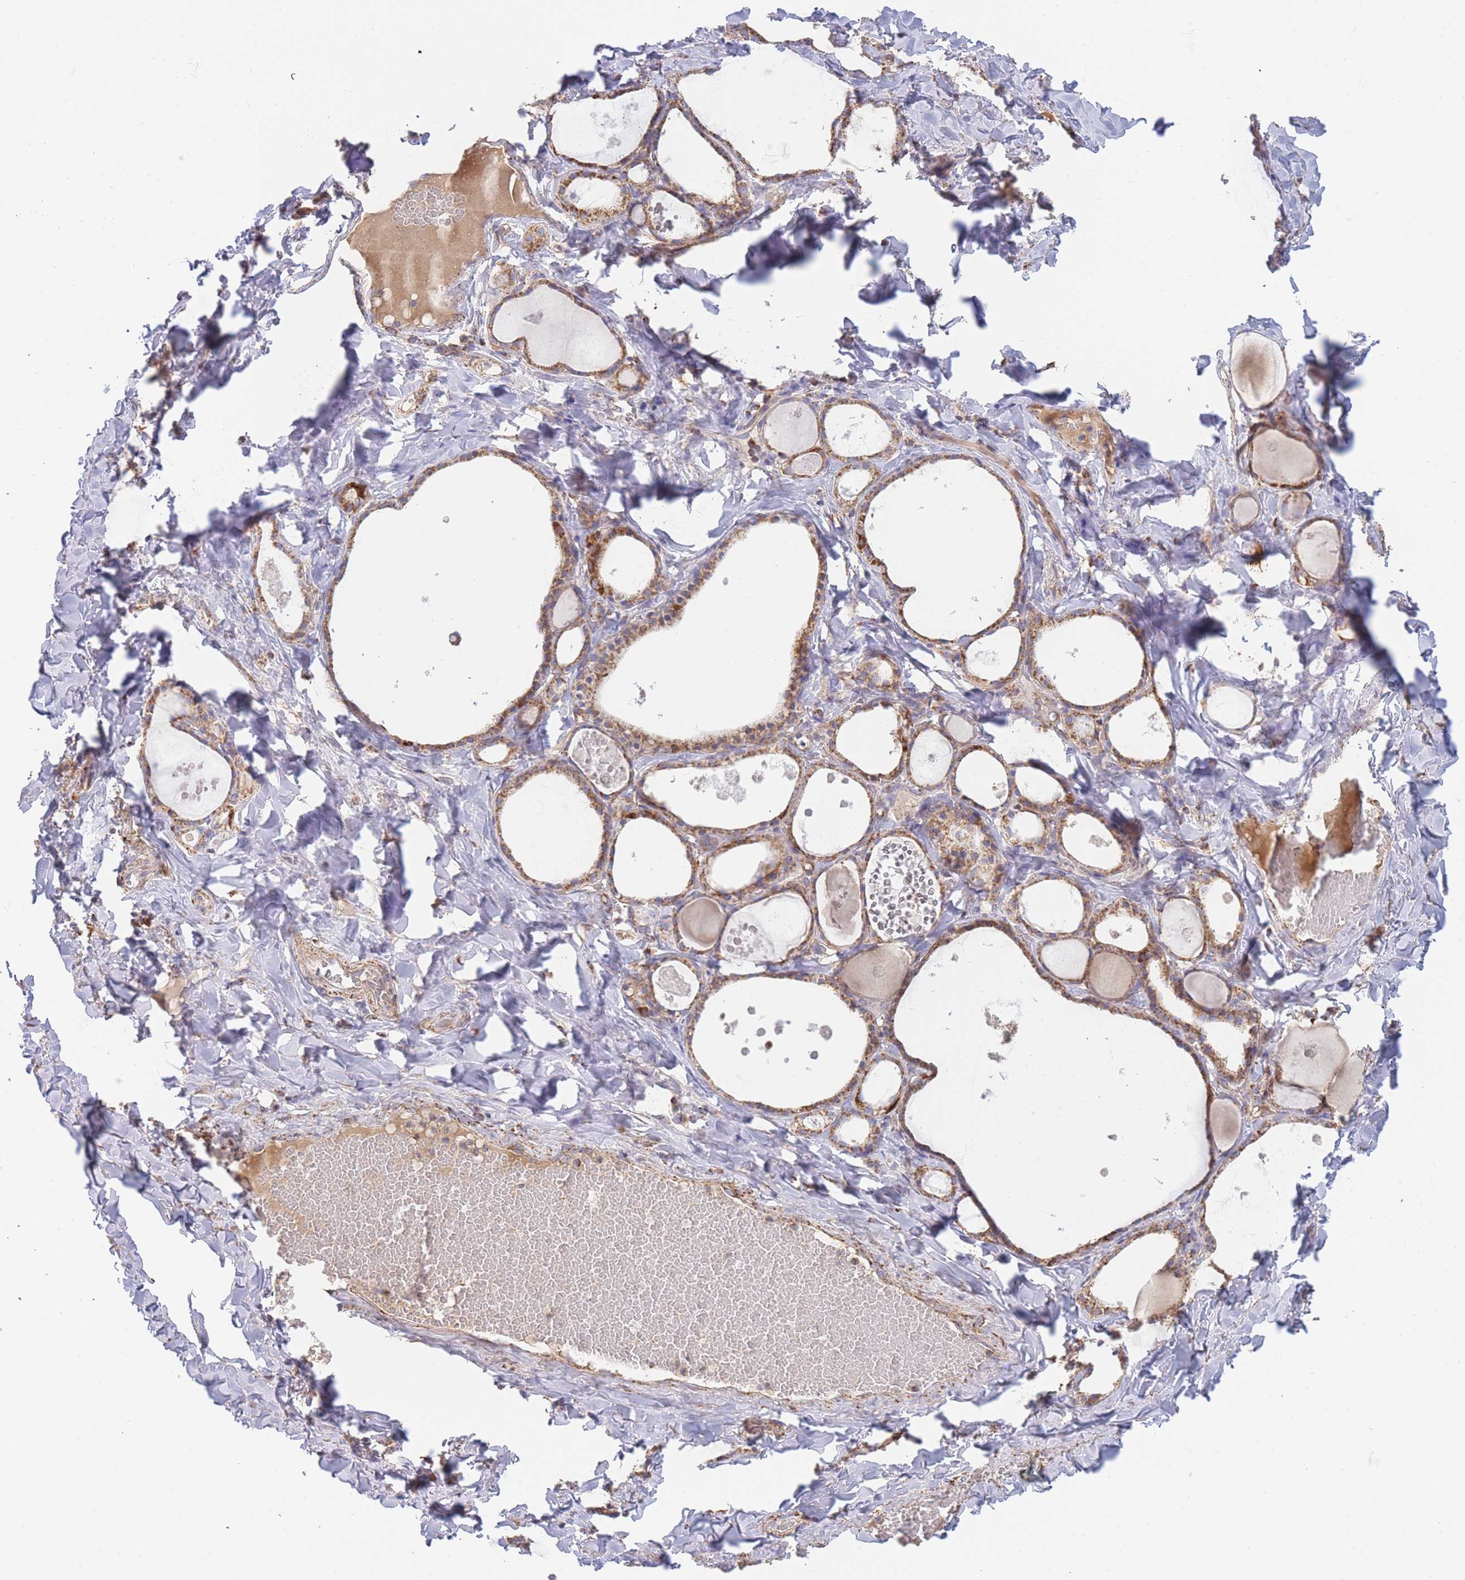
{"staining": {"intensity": "moderate", "quantity": ">75%", "location": "cytoplasmic/membranous"}, "tissue": "thyroid gland", "cell_type": "Glandular cells", "image_type": "normal", "snomed": [{"axis": "morphology", "description": "Normal tissue, NOS"}, {"axis": "topography", "description": "Thyroid gland"}], "caption": "The histopathology image exhibits immunohistochemical staining of normal thyroid gland. There is moderate cytoplasmic/membranous staining is appreciated in approximately >75% of glandular cells.", "gene": "MRPL17", "patient": {"sex": "male", "age": 56}}